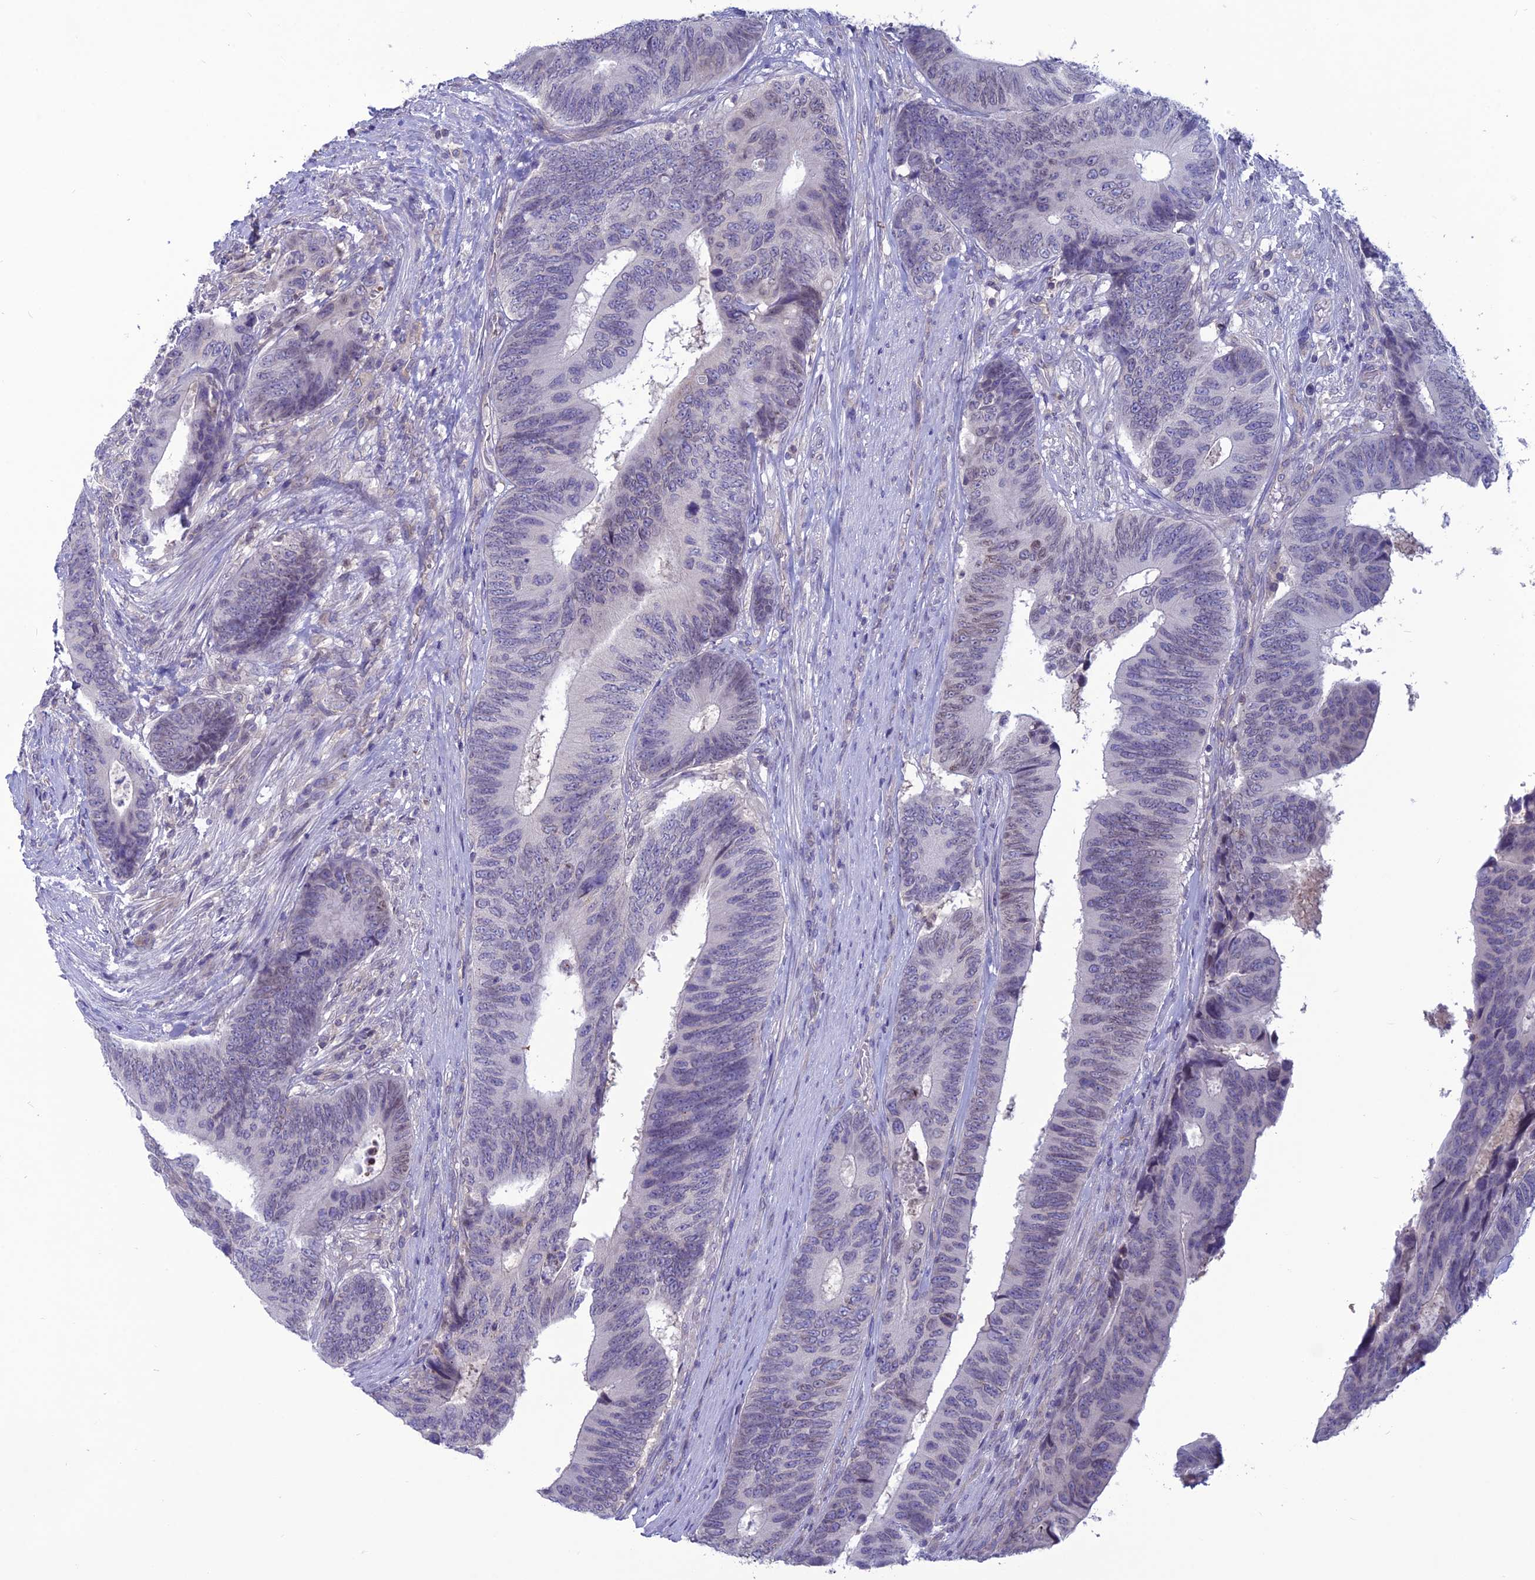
{"staining": {"intensity": "weak", "quantity": "<25%", "location": "nuclear"}, "tissue": "colorectal cancer", "cell_type": "Tumor cells", "image_type": "cancer", "snomed": [{"axis": "morphology", "description": "Adenocarcinoma, NOS"}, {"axis": "topography", "description": "Colon"}], "caption": "Immunohistochemical staining of colorectal cancer (adenocarcinoma) shows no significant staining in tumor cells.", "gene": "WDR46", "patient": {"sex": "male", "age": 87}}